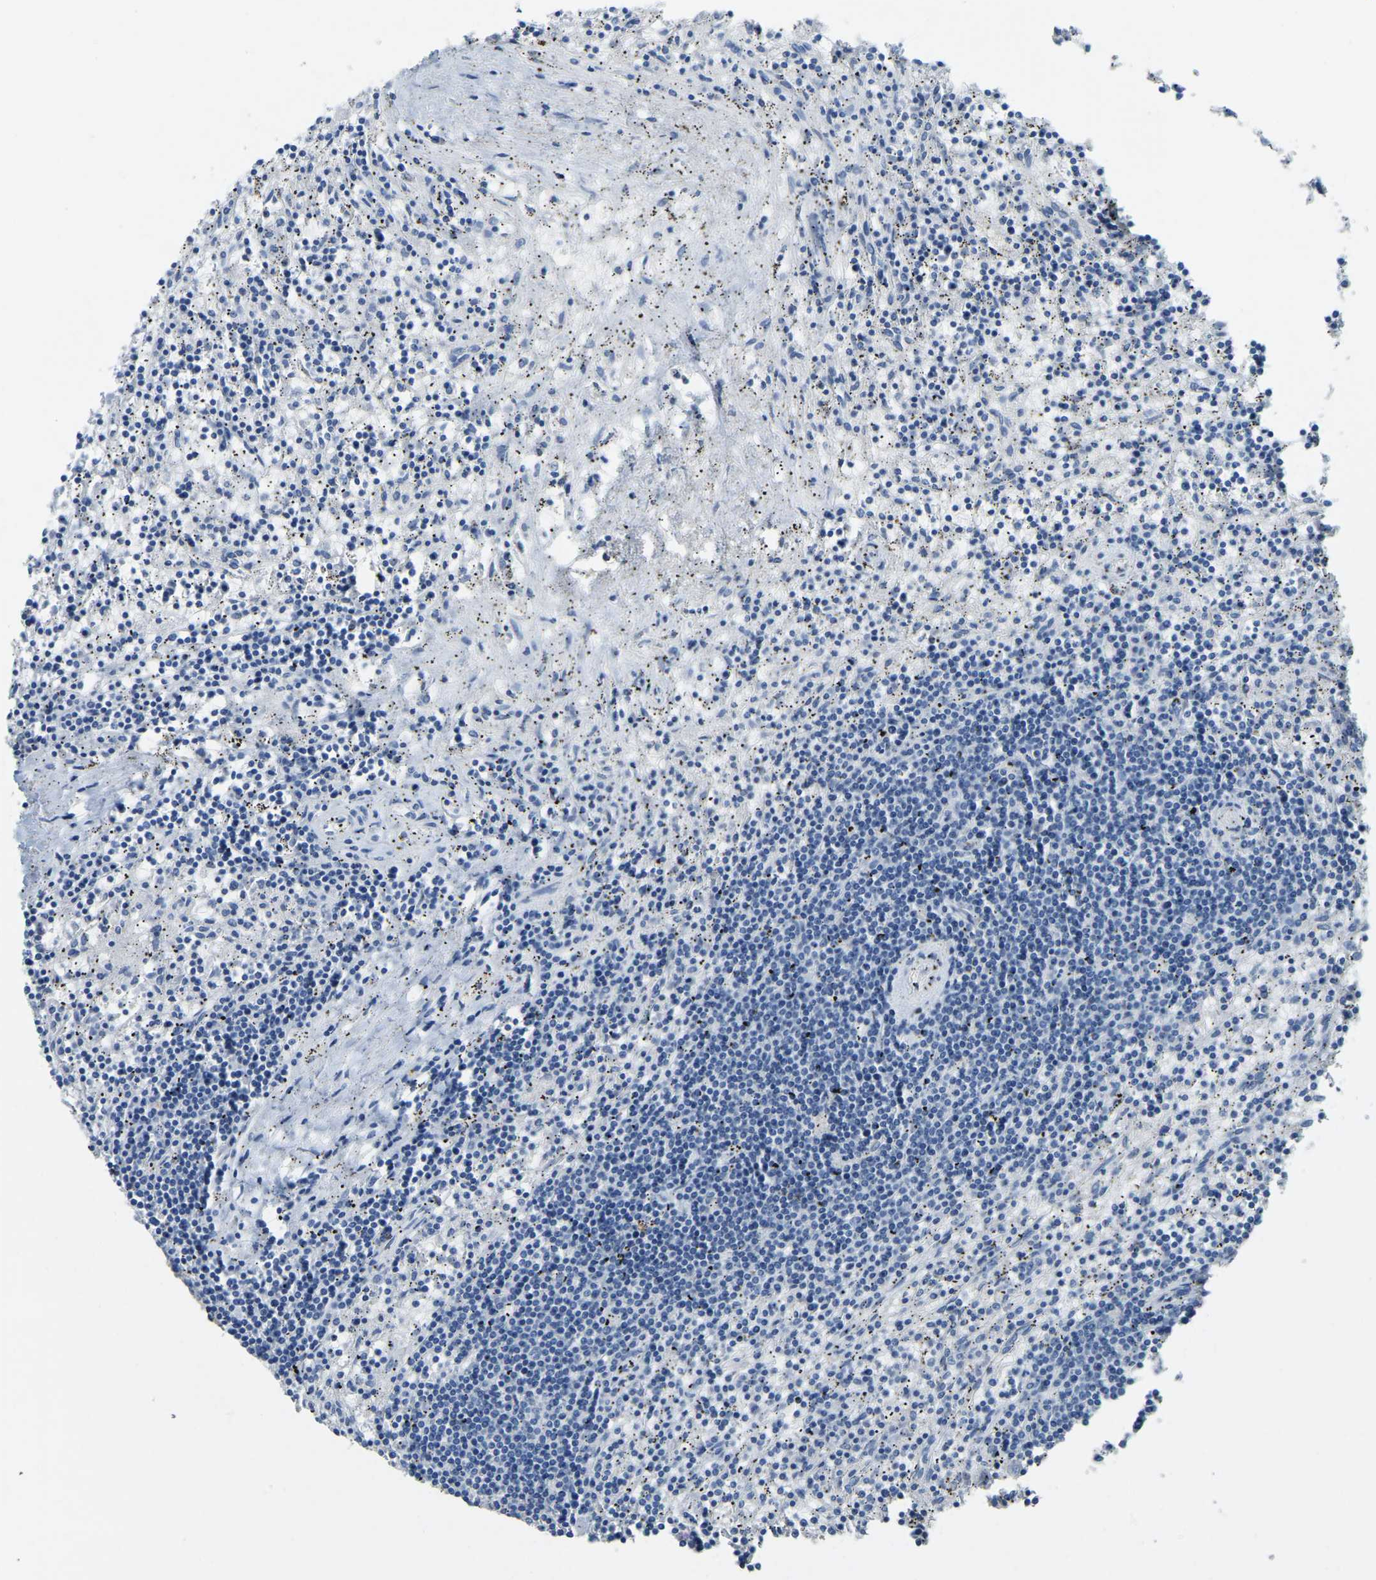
{"staining": {"intensity": "negative", "quantity": "none", "location": "none"}, "tissue": "lymphoma", "cell_type": "Tumor cells", "image_type": "cancer", "snomed": [{"axis": "morphology", "description": "Malignant lymphoma, non-Hodgkin's type, Low grade"}, {"axis": "topography", "description": "Spleen"}], "caption": "DAB (3,3'-diaminobenzidine) immunohistochemical staining of lymphoma reveals no significant staining in tumor cells.", "gene": "FAM174A", "patient": {"sex": "male", "age": 76}}